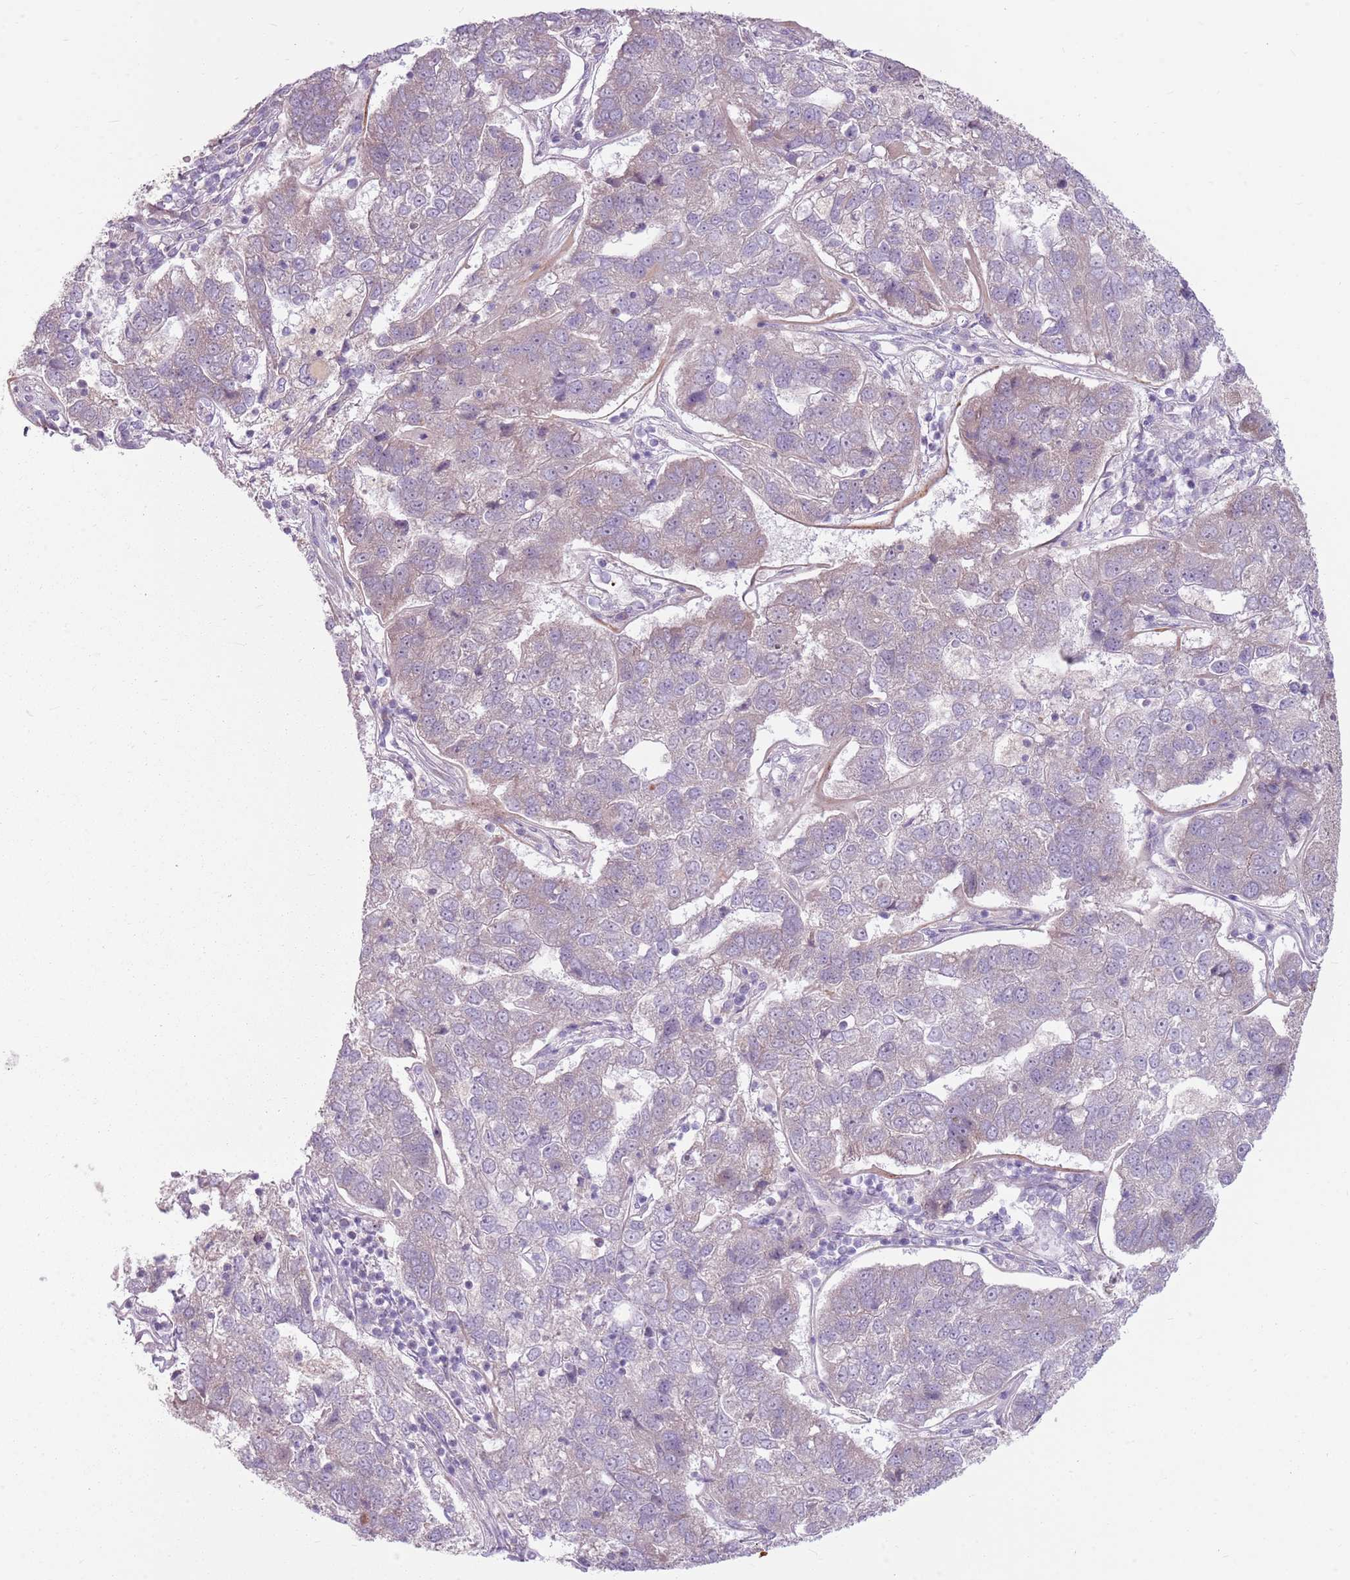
{"staining": {"intensity": "negative", "quantity": "none", "location": "none"}, "tissue": "pancreatic cancer", "cell_type": "Tumor cells", "image_type": "cancer", "snomed": [{"axis": "morphology", "description": "Adenocarcinoma, NOS"}, {"axis": "topography", "description": "Pancreas"}], "caption": "An IHC histopathology image of pancreatic cancer (adenocarcinoma) is shown. There is no staining in tumor cells of pancreatic cancer (adenocarcinoma).", "gene": "HSPA14", "patient": {"sex": "female", "age": 61}}